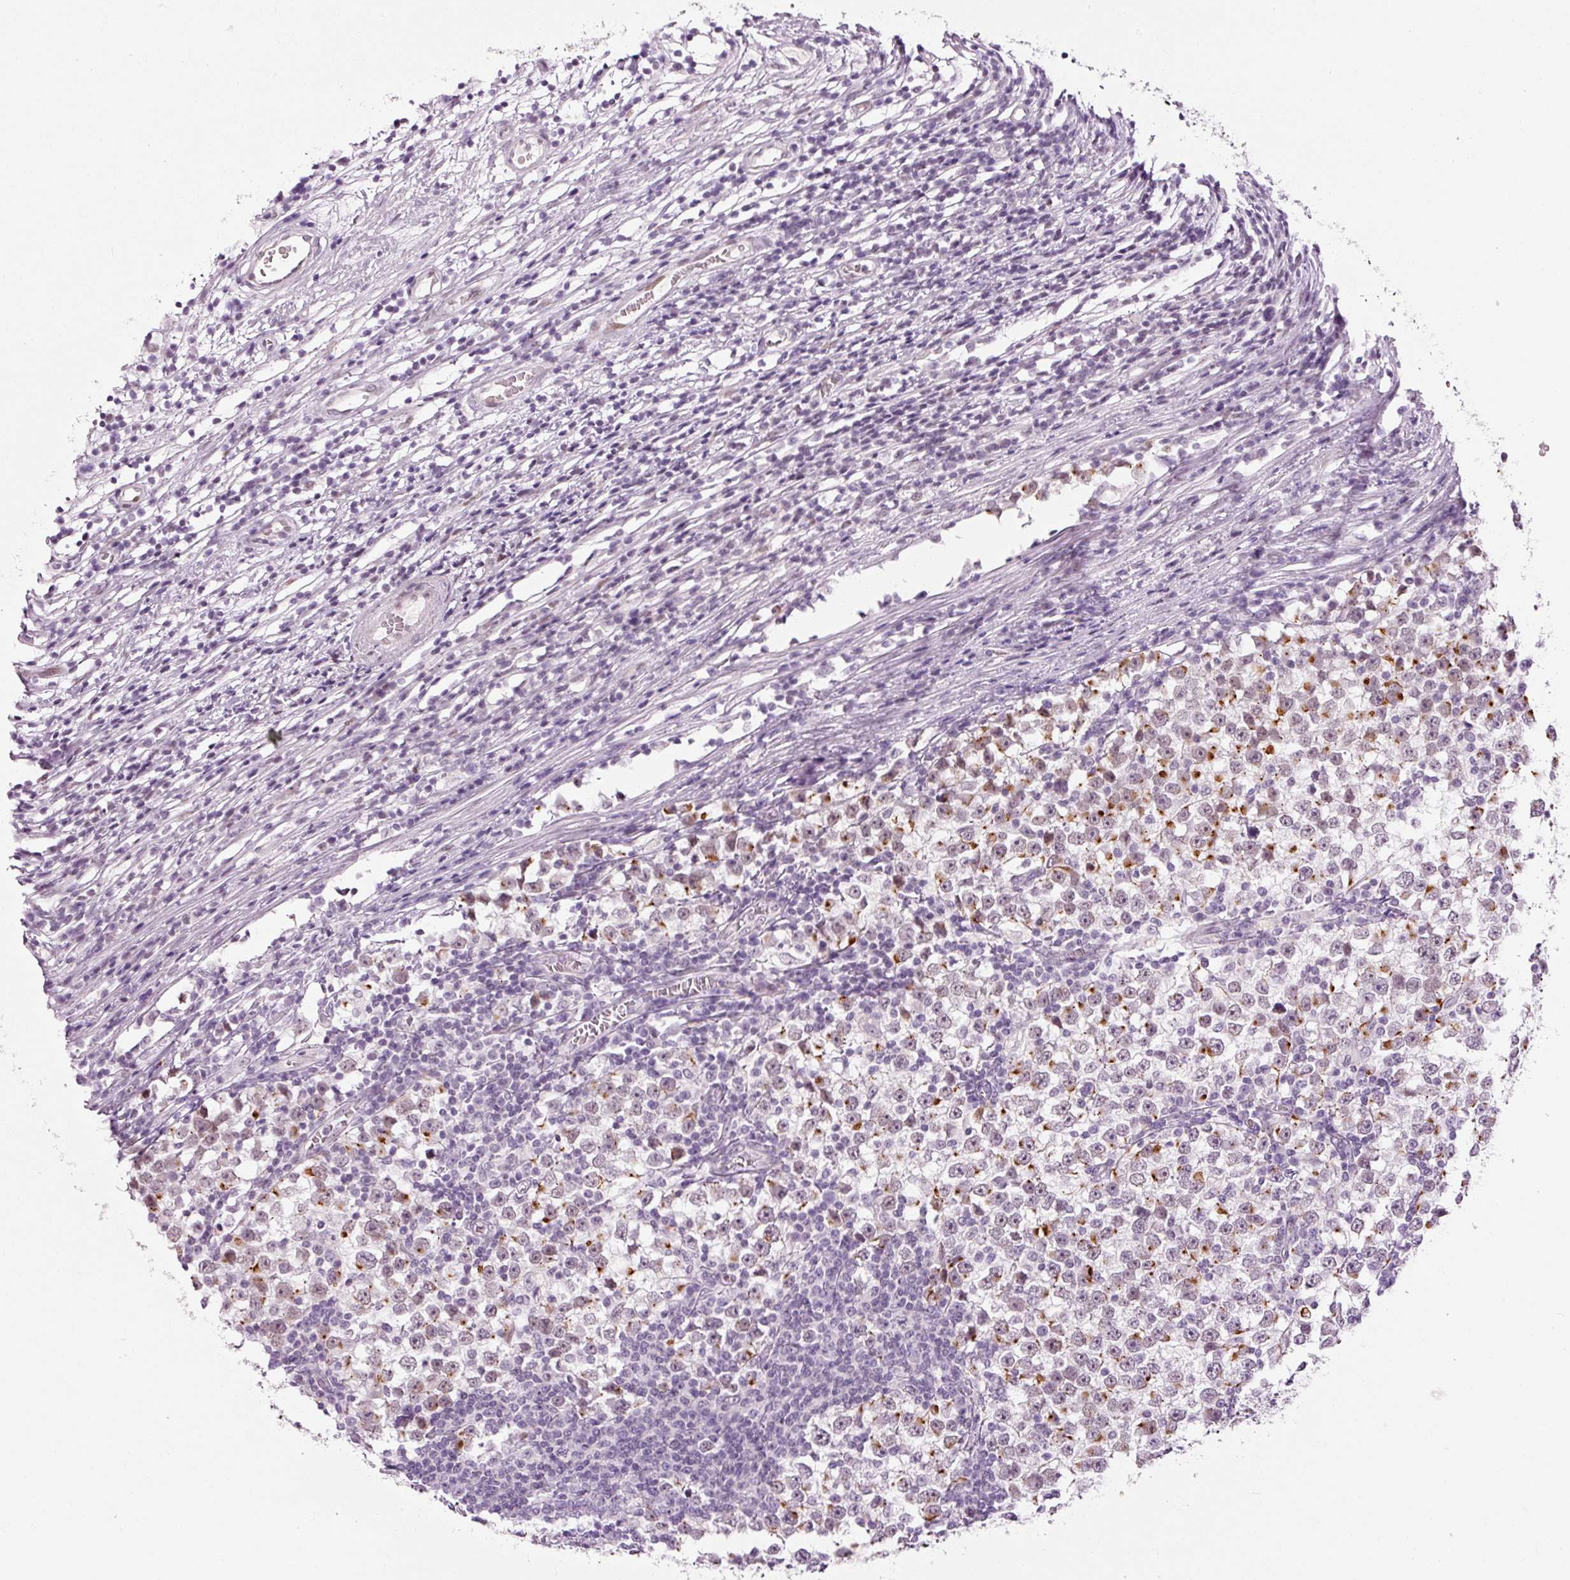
{"staining": {"intensity": "moderate", "quantity": "25%-75%", "location": "cytoplasmic/membranous,nuclear"}, "tissue": "testis cancer", "cell_type": "Tumor cells", "image_type": "cancer", "snomed": [{"axis": "morphology", "description": "Seminoma, NOS"}, {"axis": "topography", "description": "Testis"}], "caption": "Testis cancer (seminoma) stained for a protein (brown) exhibits moderate cytoplasmic/membranous and nuclear positive positivity in about 25%-75% of tumor cells.", "gene": "ANKRD20A1", "patient": {"sex": "male", "age": 65}}